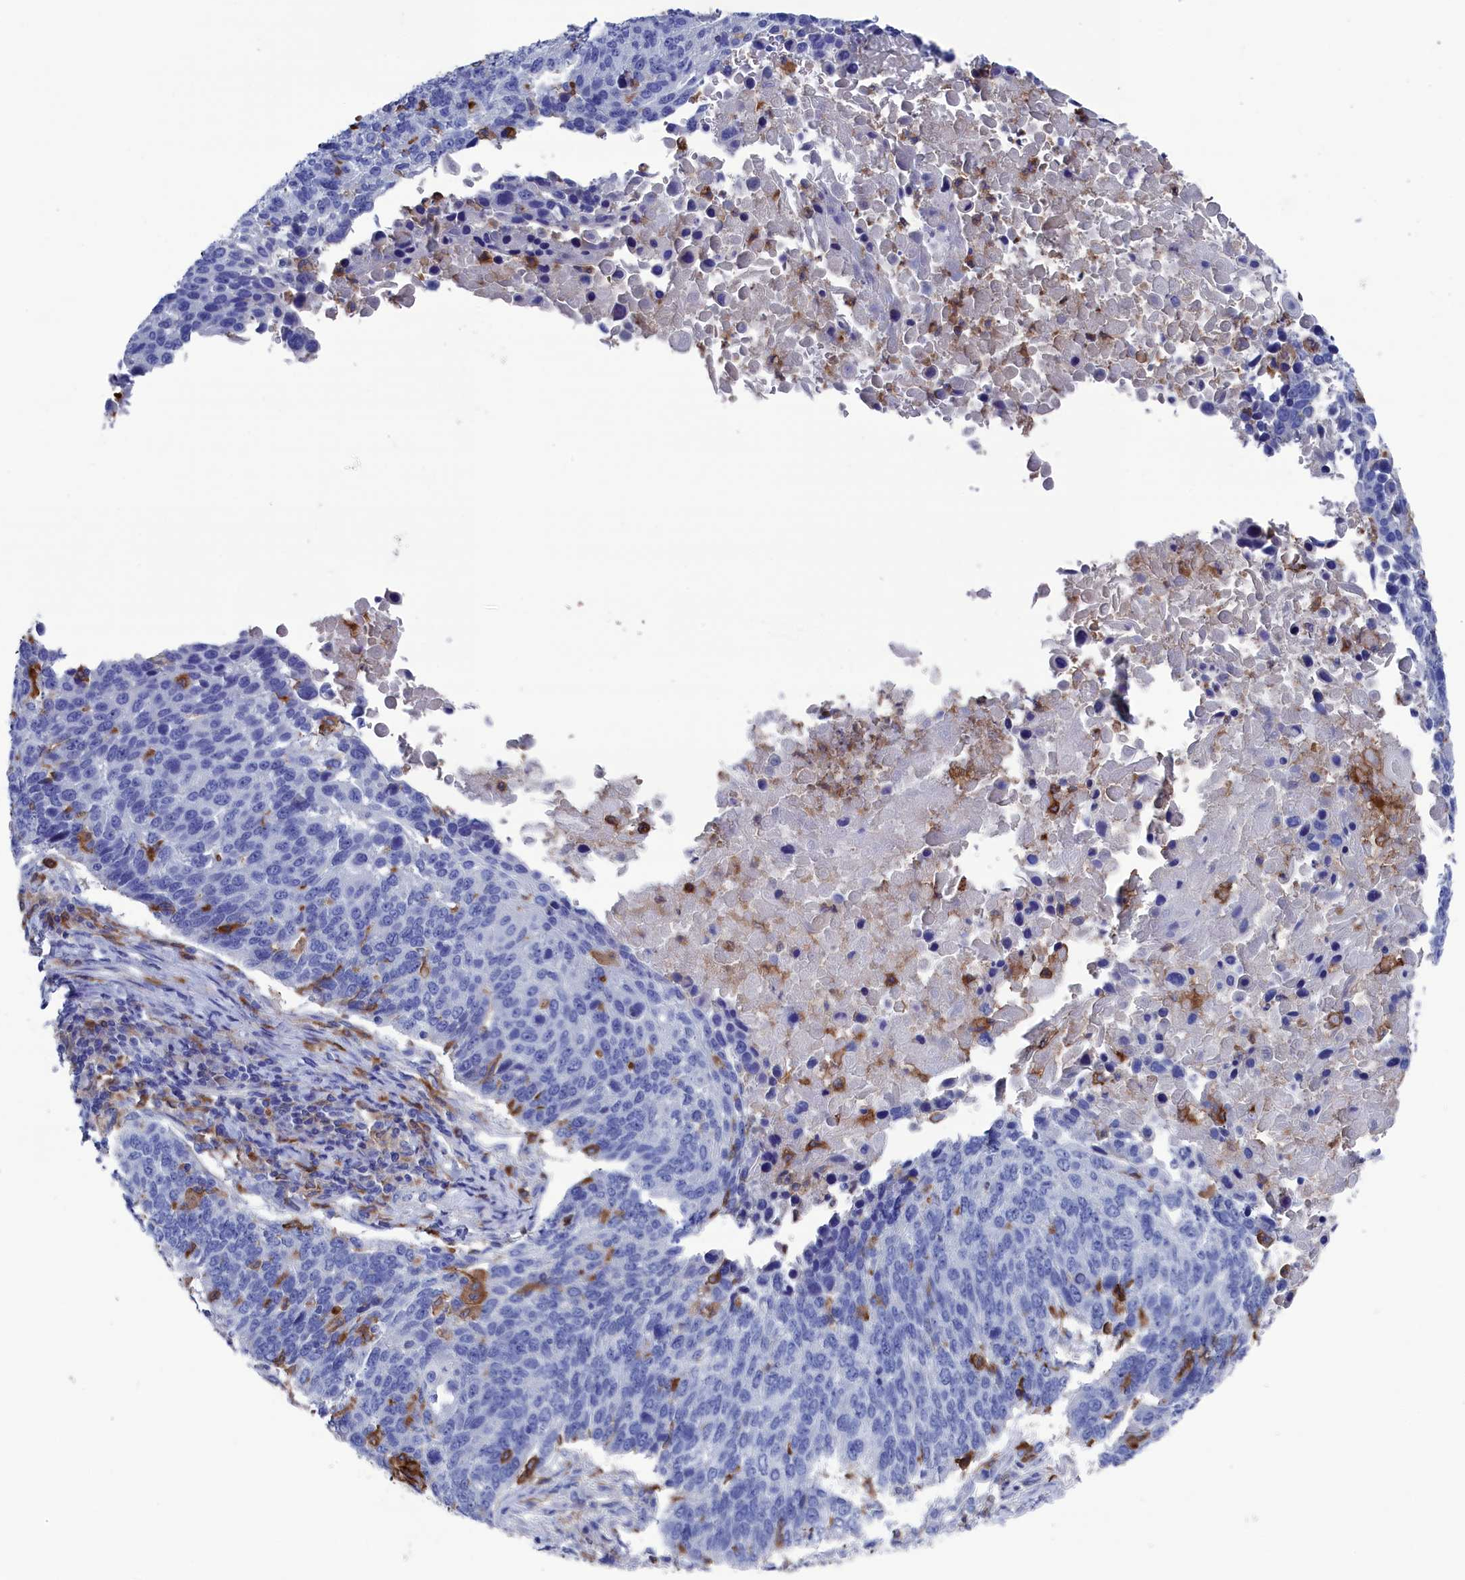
{"staining": {"intensity": "negative", "quantity": "none", "location": "none"}, "tissue": "lung cancer", "cell_type": "Tumor cells", "image_type": "cancer", "snomed": [{"axis": "morphology", "description": "Normal tissue, NOS"}, {"axis": "morphology", "description": "Squamous cell carcinoma, NOS"}, {"axis": "topography", "description": "Lymph node"}, {"axis": "topography", "description": "Lung"}], "caption": "There is no significant positivity in tumor cells of lung cancer. (DAB (3,3'-diaminobenzidine) immunohistochemistry with hematoxylin counter stain).", "gene": "TYROBP", "patient": {"sex": "male", "age": 66}}